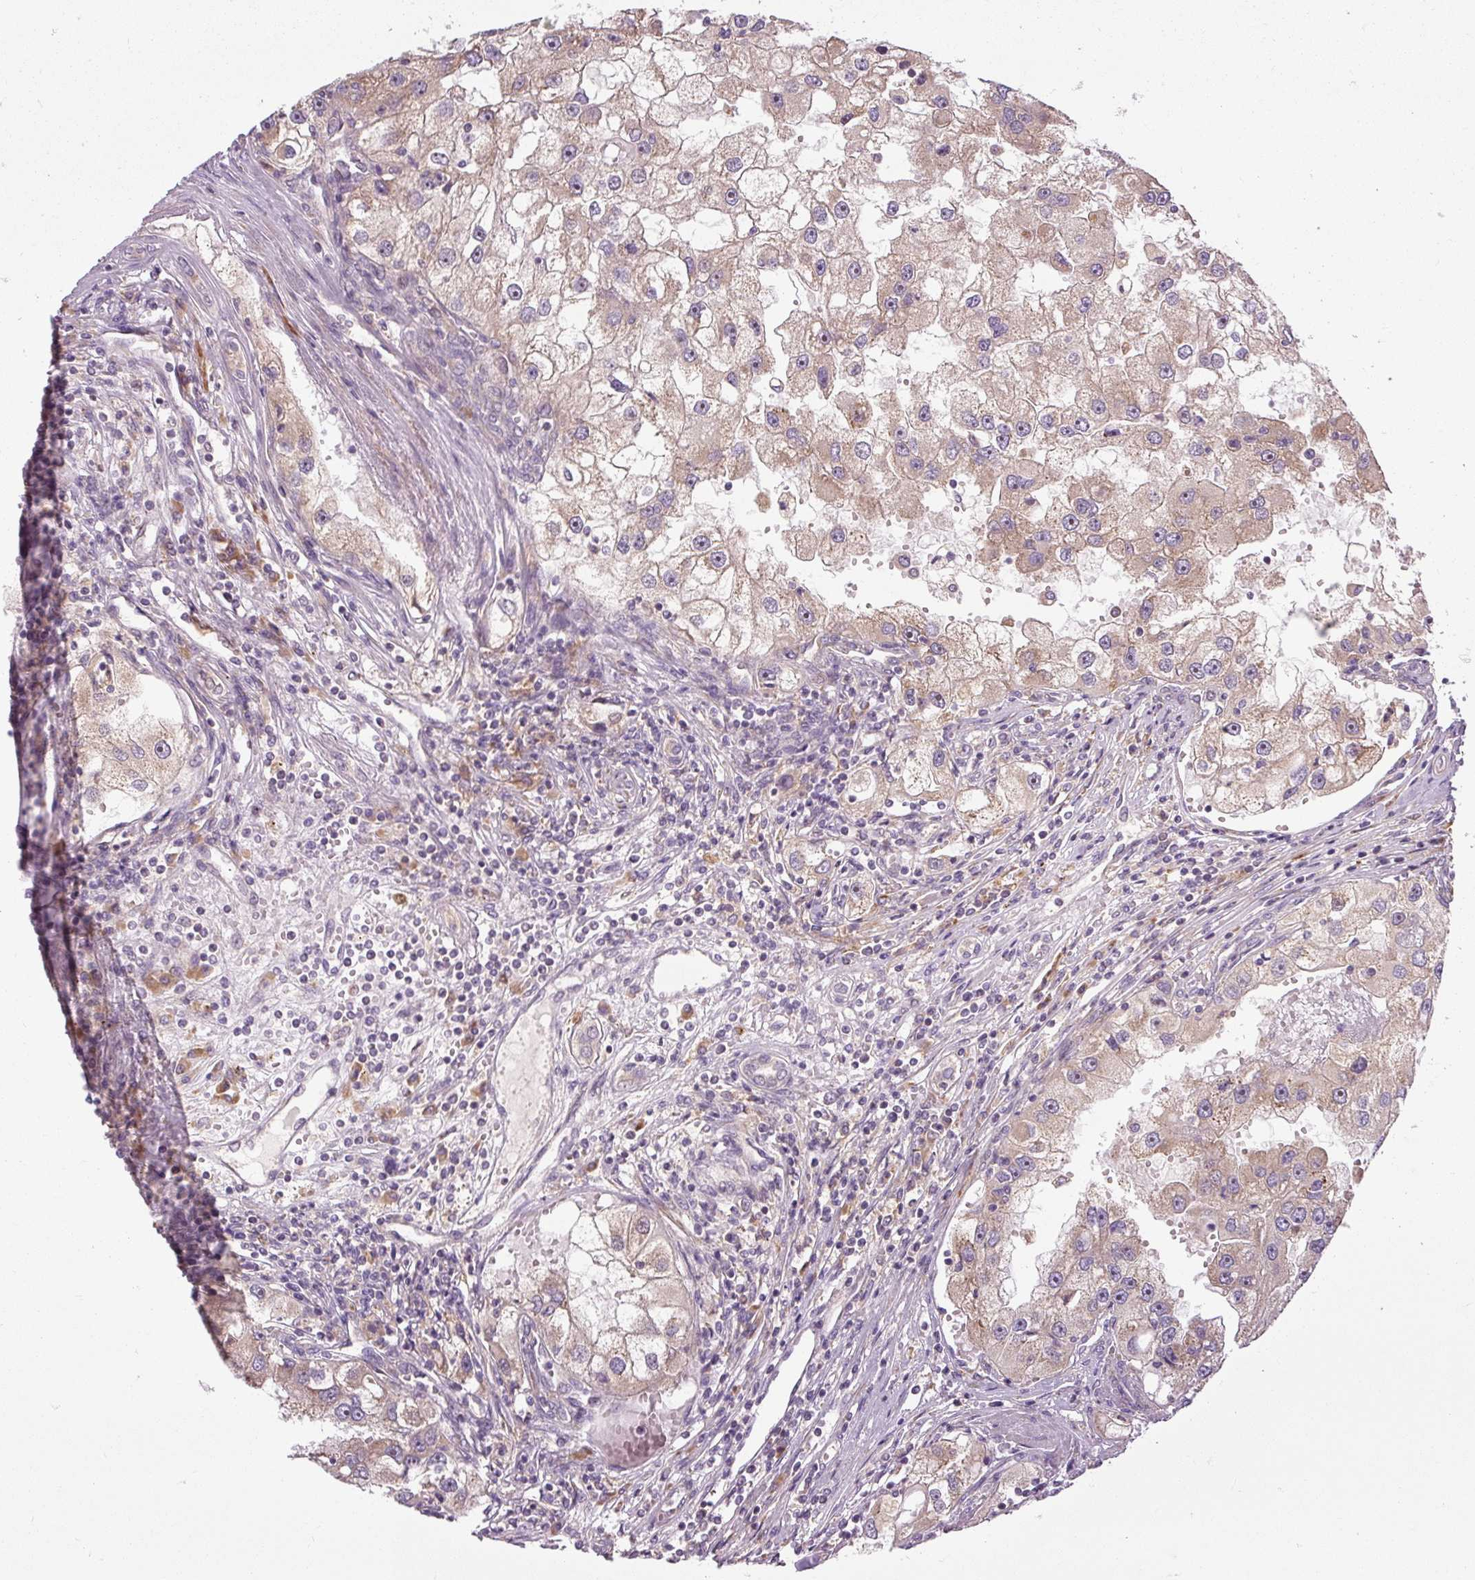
{"staining": {"intensity": "weak", "quantity": ">75%", "location": "cytoplasmic/membranous"}, "tissue": "renal cancer", "cell_type": "Tumor cells", "image_type": "cancer", "snomed": [{"axis": "morphology", "description": "Adenocarcinoma, NOS"}, {"axis": "topography", "description": "Kidney"}], "caption": "Protein expression analysis of renal adenocarcinoma shows weak cytoplasmic/membranous positivity in approximately >75% of tumor cells. (Stains: DAB in brown, nuclei in blue, Microscopy: brightfield microscopy at high magnification).", "gene": "PRSS48", "patient": {"sex": "male", "age": 63}}